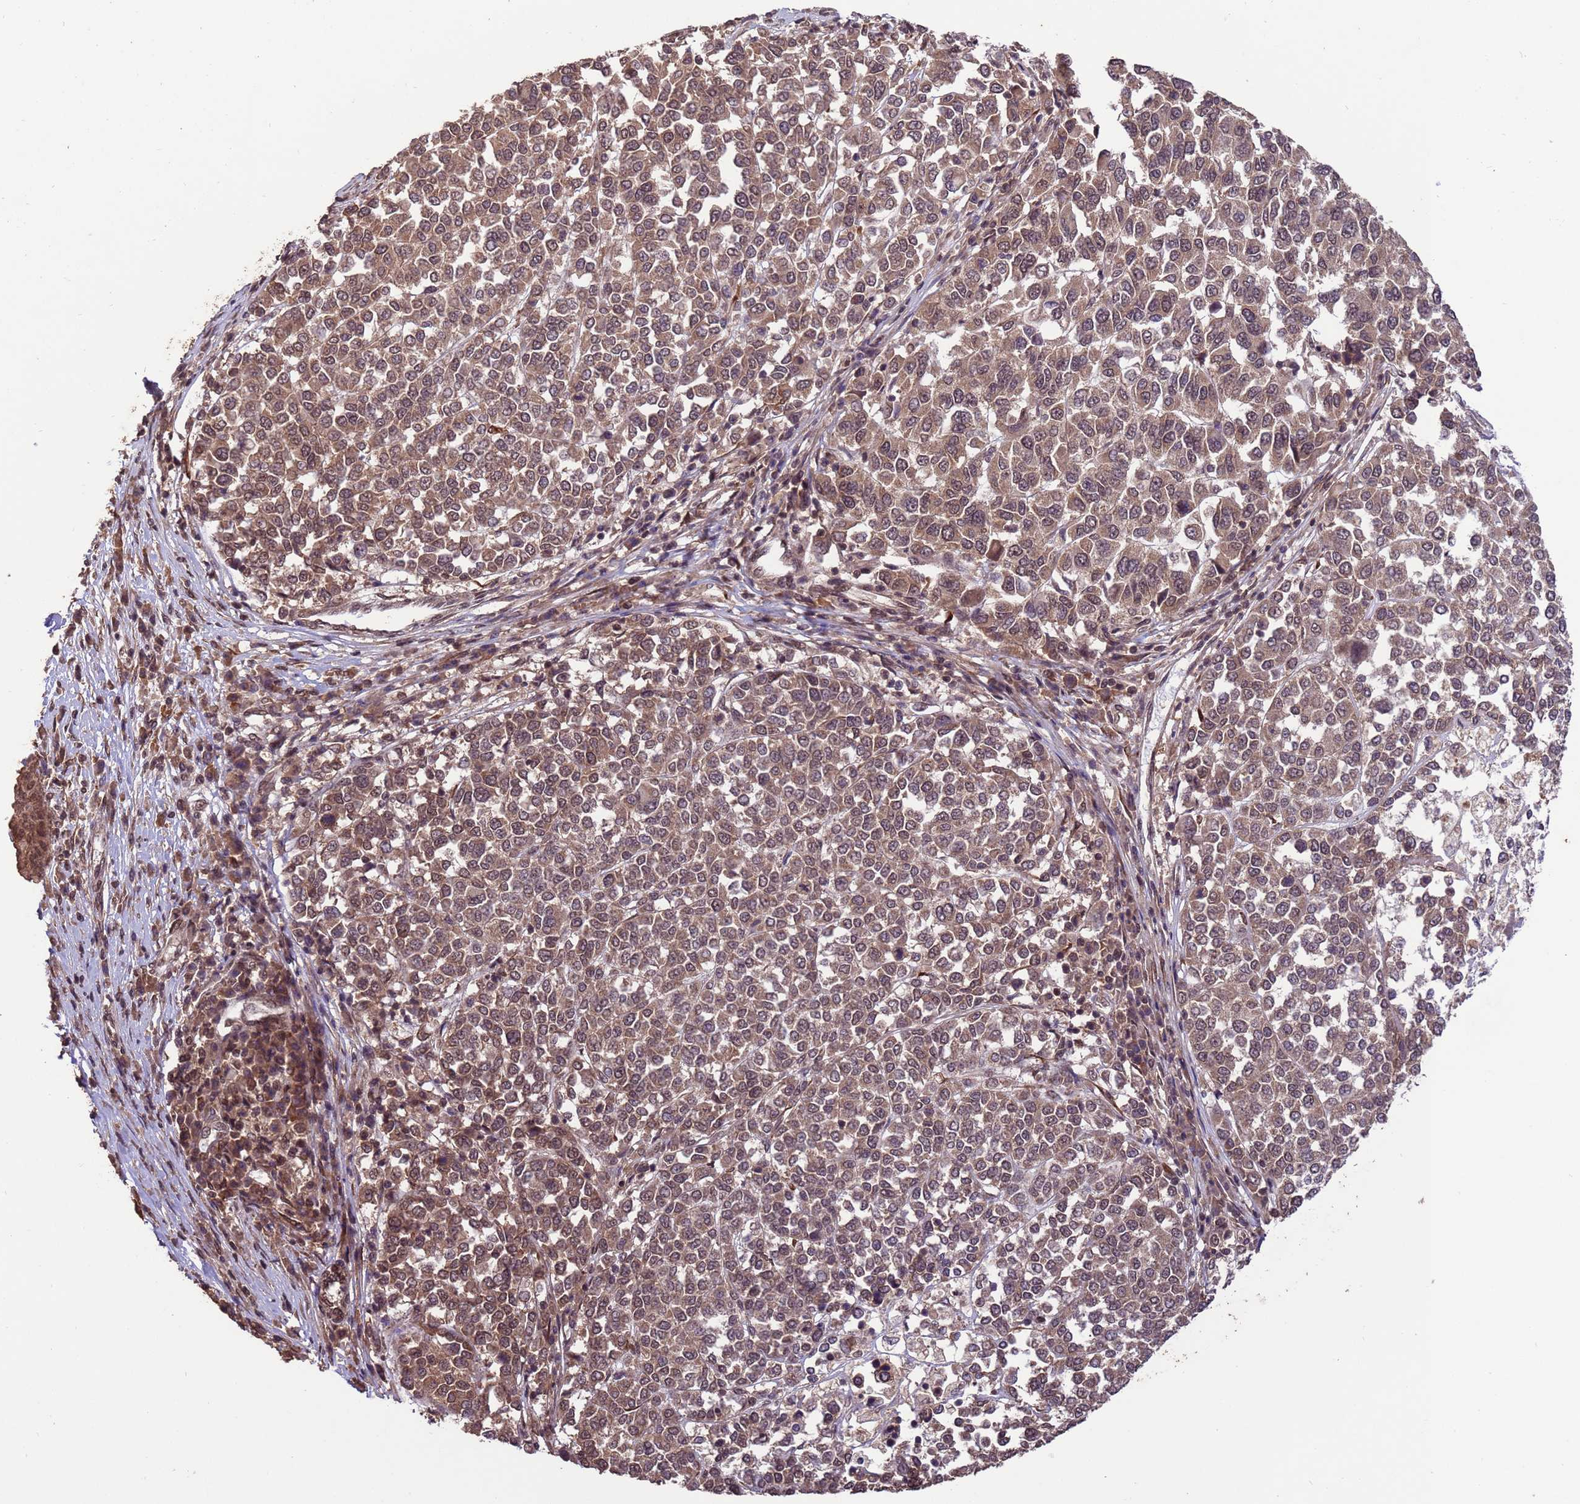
{"staining": {"intensity": "moderate", "quantity": ">75%", "location": "nuclear"}, "tissue": "melanoma", "cell_type": "Tumor cells", "image_type": "cancer", "snomed": [{"axis": "morphology", "description": "Malignant melanoma, Metastatic site"}, {"axis": "topography", "description": "Lymph node"}], "caption": "Immunohistochemistry of human melanoma displays medium levels of moderate nuclear staining in about >75% of tumor cells.", "gene": "VSTM4", "patient": {"sex": "male", "age": 44}}